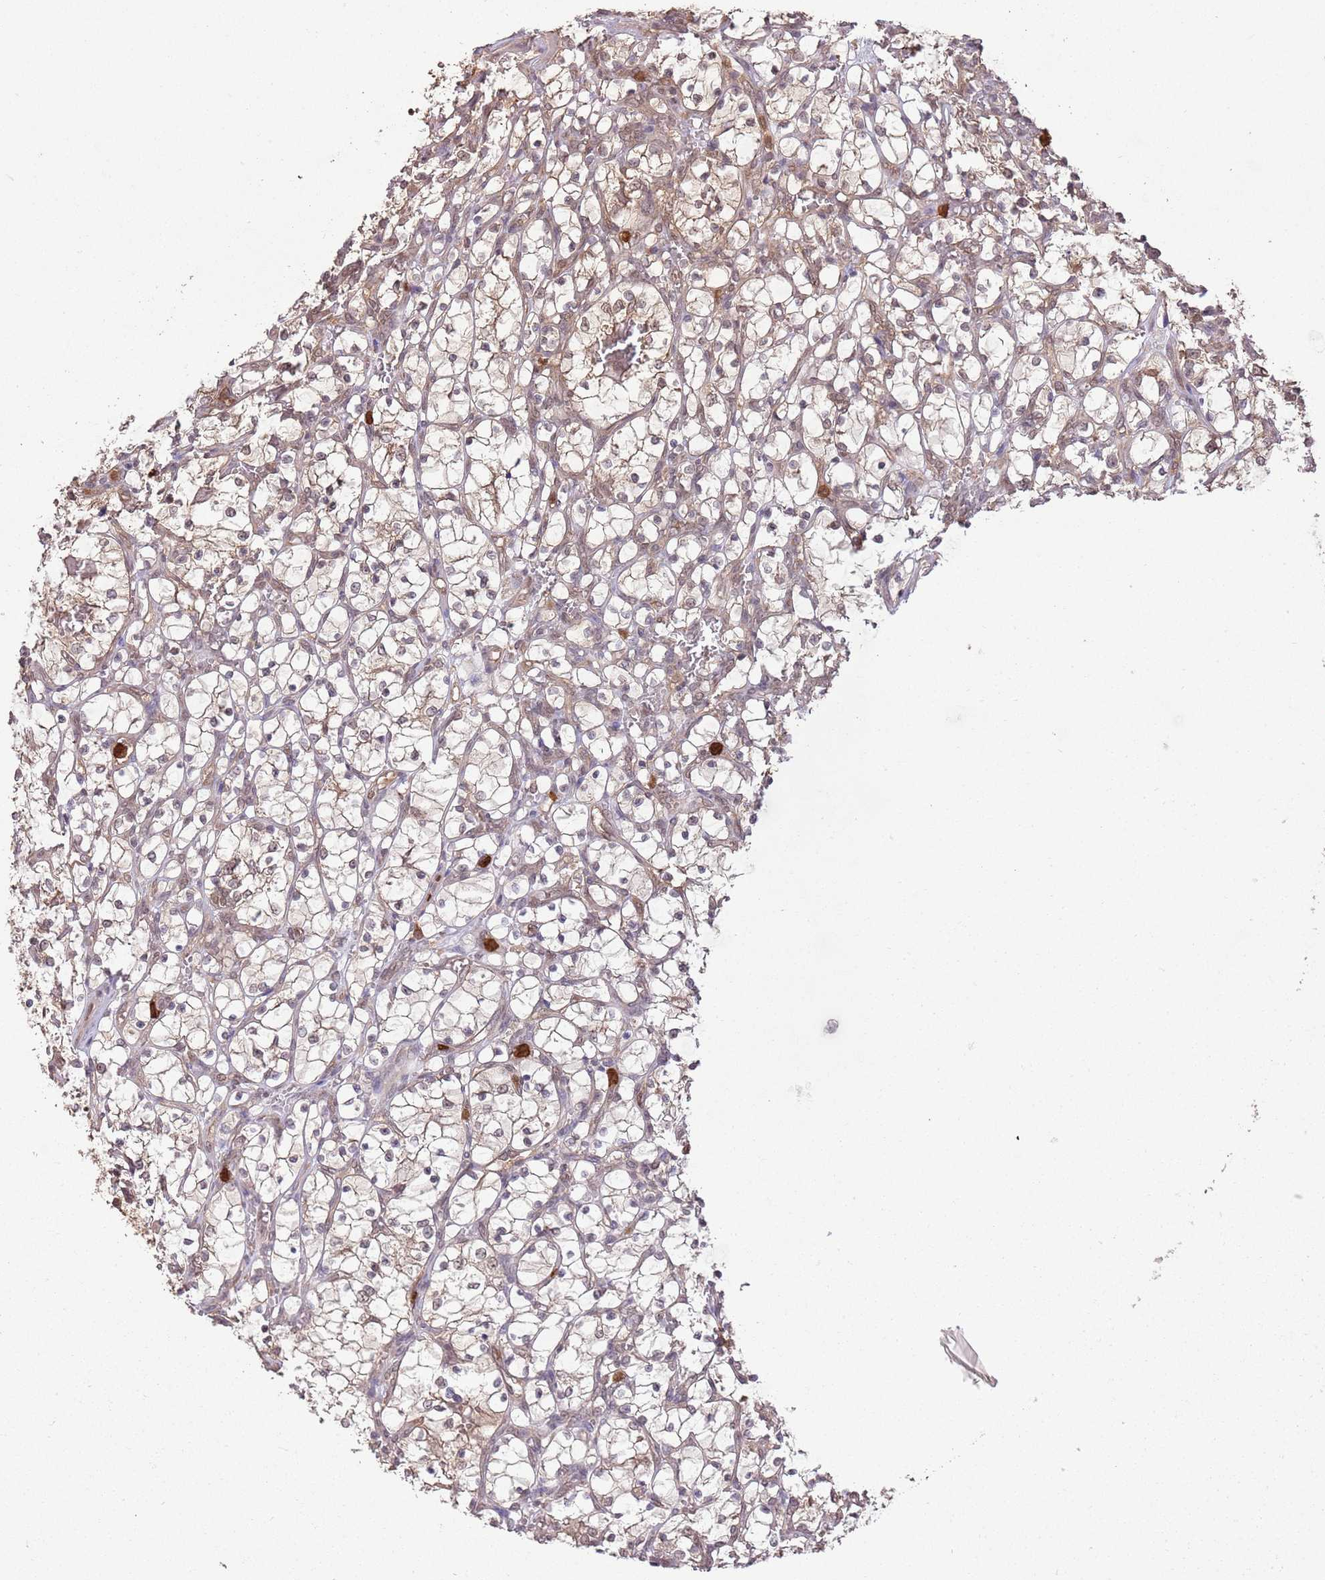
{"staining": {"intensity": "moderate", "quantity": "25%-75%", "location": "cytoplasmic/membranous,nuclear"}, "tissue": "renal cancer", "cell_type": "Tumor cells", "image_type": "cancer", "snomed": [{"axis": "morphology", "description": "Adenocarcinoma, NOS"}, {"axis": "topography", "description": "Kidney"}], "caption": "Adenocarcinoma (renal) stained with immunohistochemistry demonstrates moderate cytoplasmic/membranous and nuclear staining in approximately 25%-75% of tumor cells.", "gene": "AMIGO1", "patient": {"sex": "female", "age": 69}}